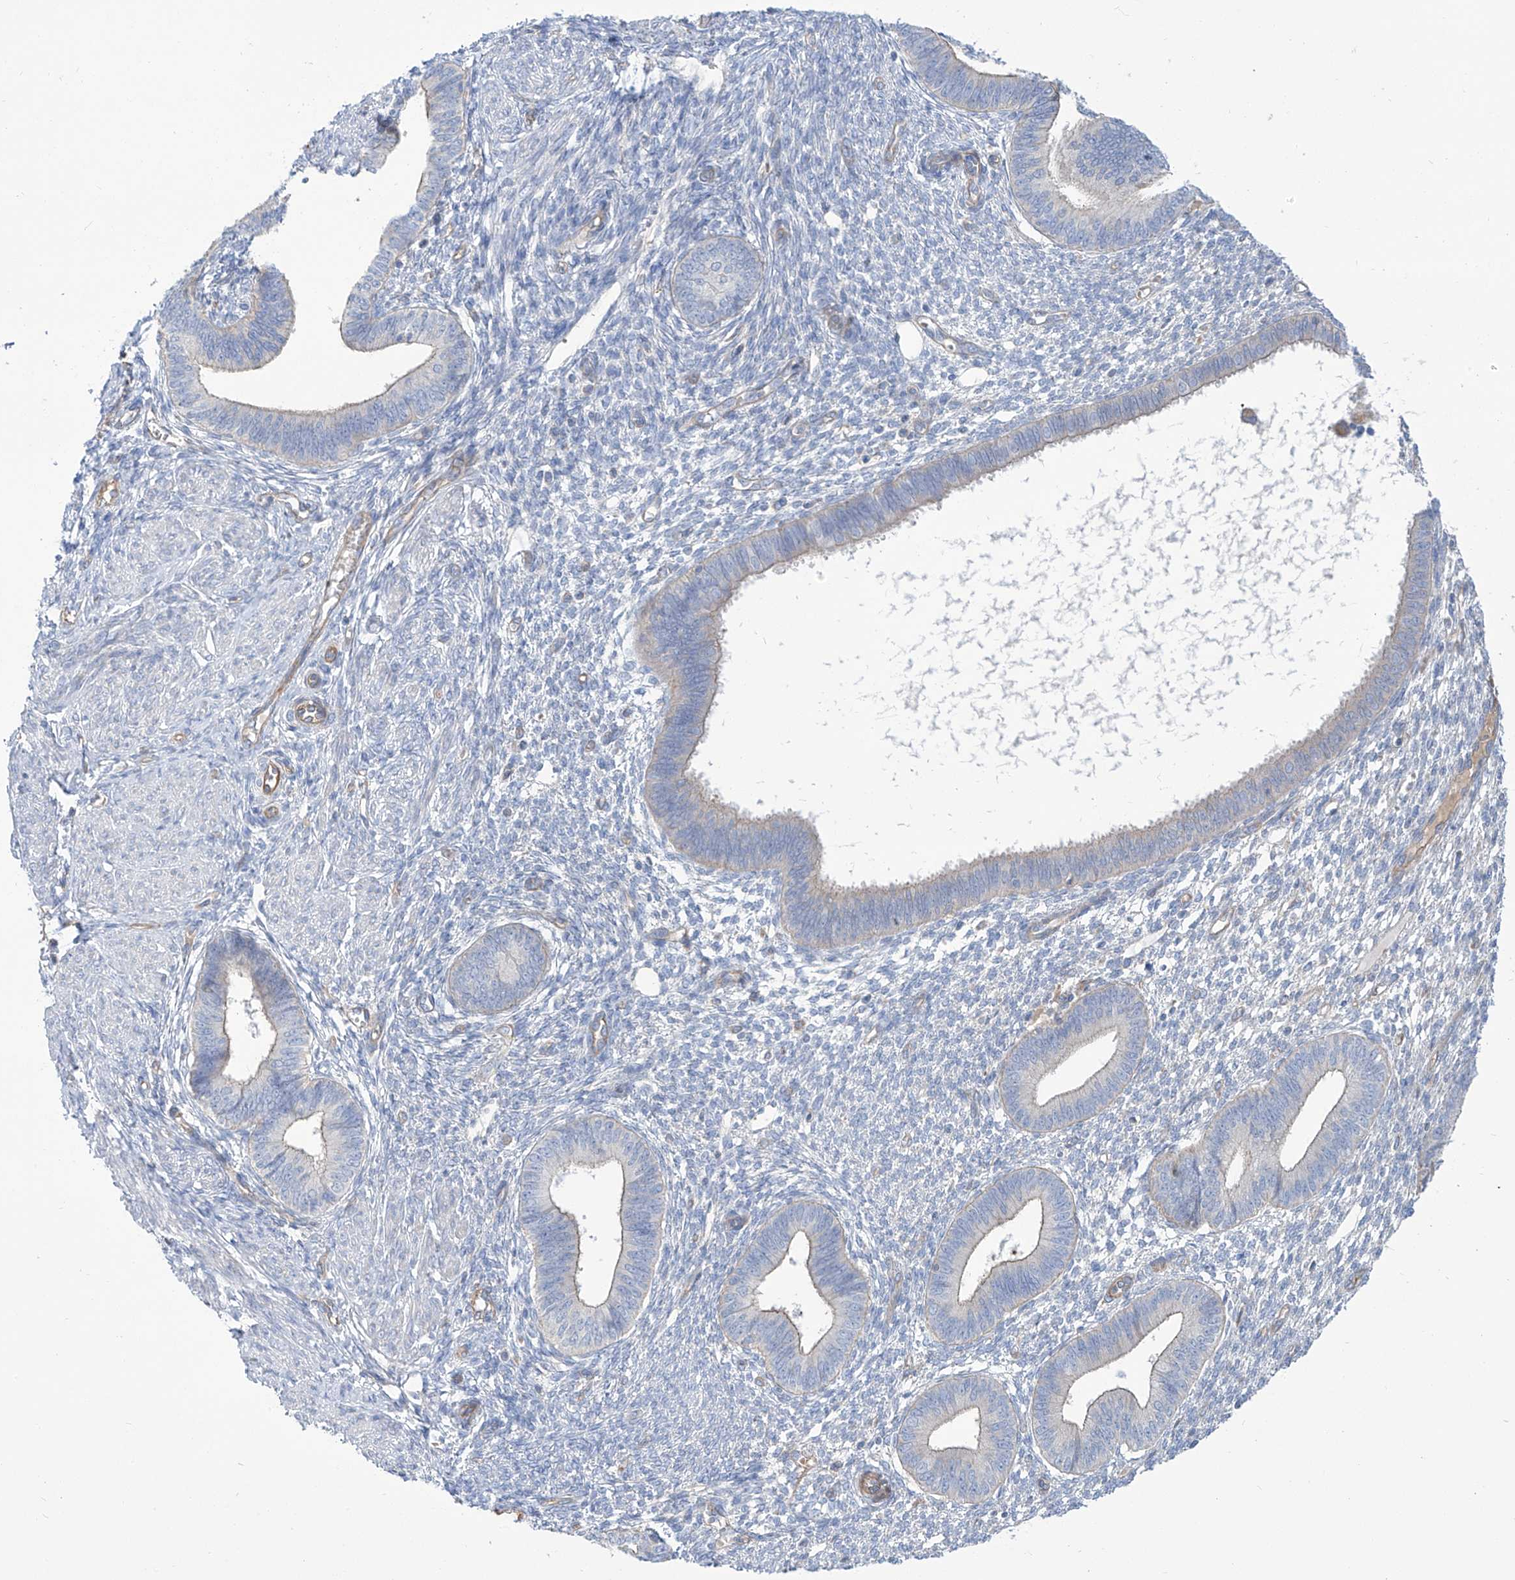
{"staining": {"intensity": "negative", "quantity": "none", "location": "none"}, "tissue": "endometrium", "cell_type": "Cells in endometrial stroma", "image_type": "normal", "snomed": [{"axis": "morphology", "description": "Normal tissue, NOS"}, {"axis": "topography", "description": "Endometrium"}], "caption": "High magnification brightfield microscopy of benign endometrium stained with DAB (3,3'-diaminobenzidine) (brown) and counterstained with hematoxylin (blue): cells in endometrial stroma show no significant positivity. (DAB immunohistochemistry (IHC) with hematoxylin counter stain).", "gene": "TMEM209", "patient": {"sex": "female", "age": 46}}